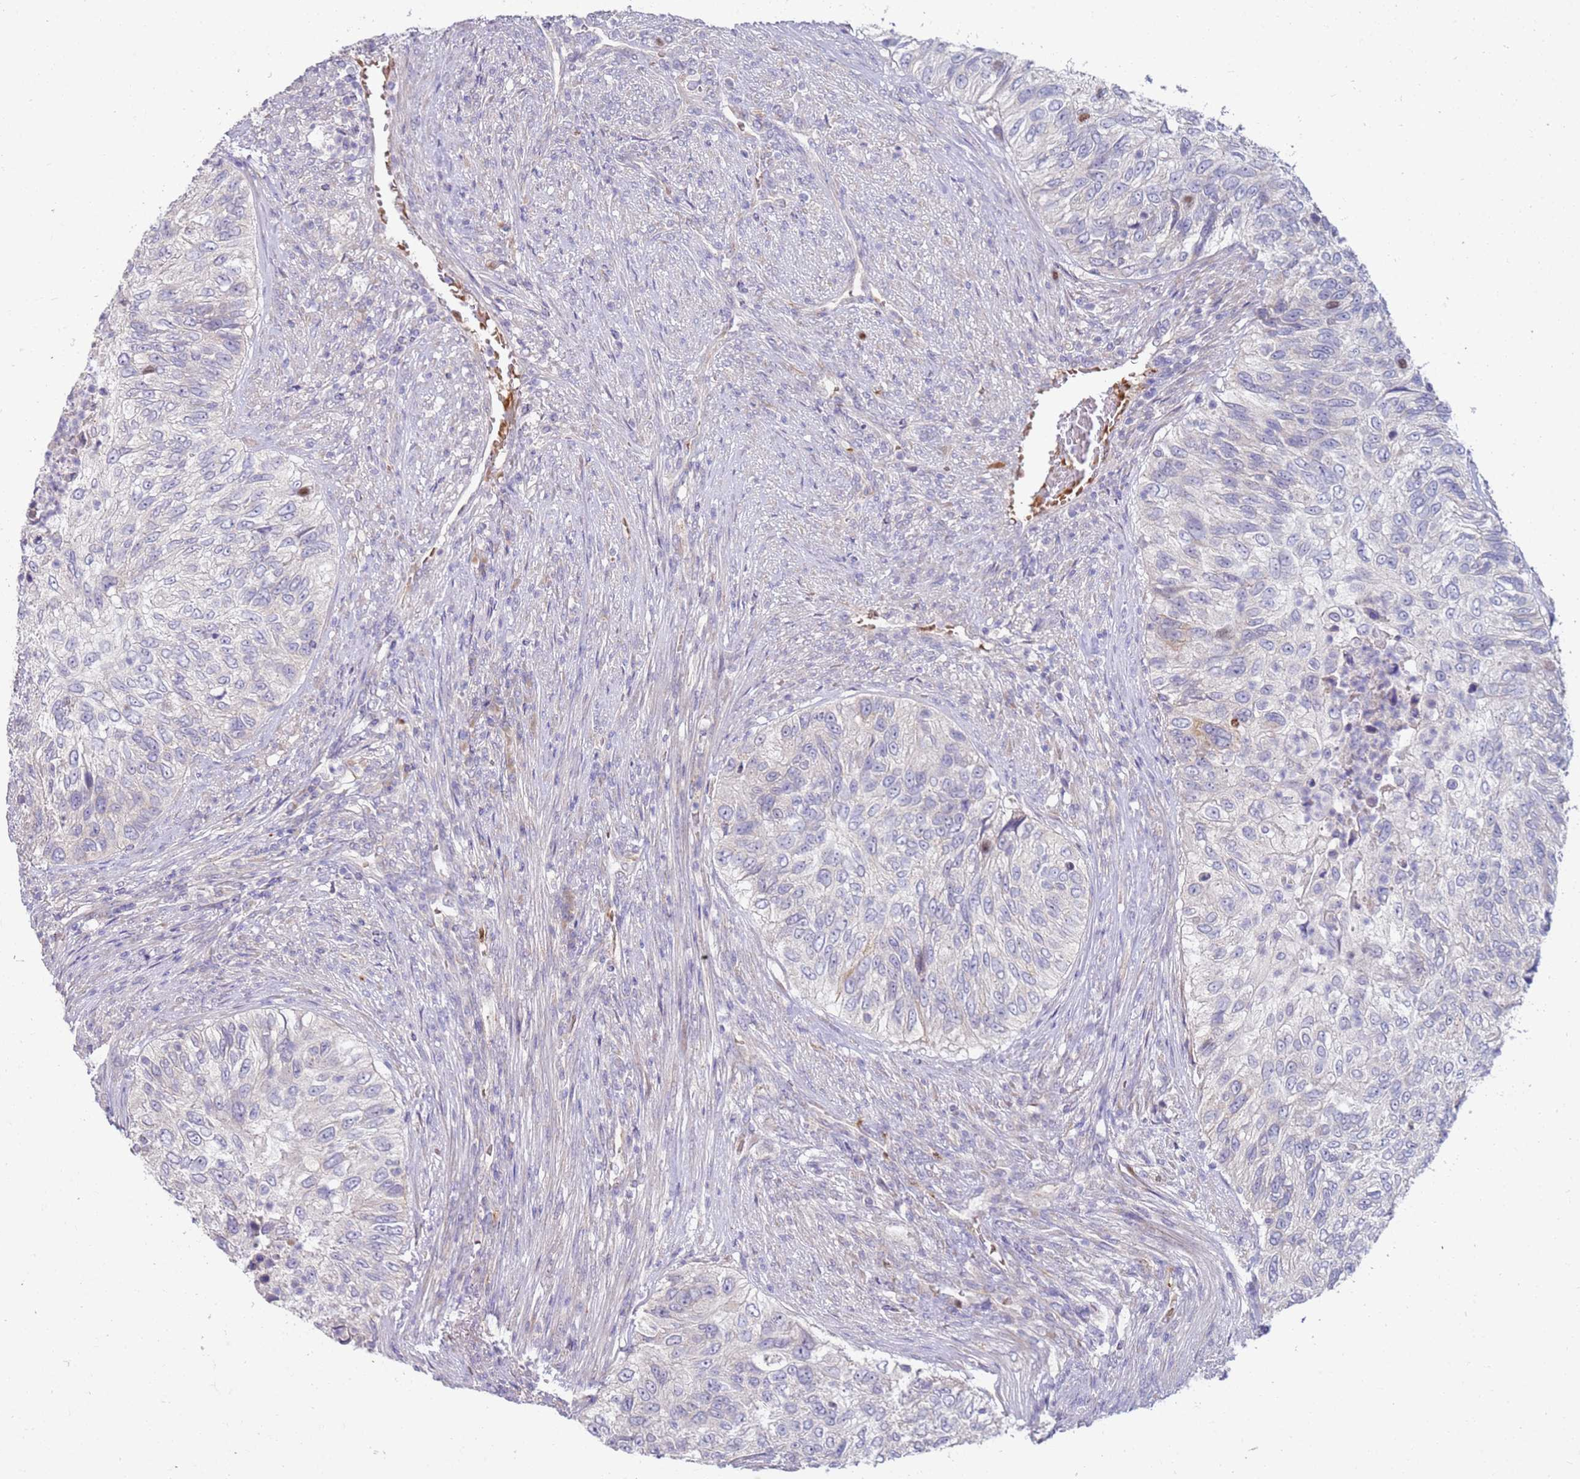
{"staining": {"intensity": "negative", "quantity": "none", "location": "none"}, "tissue": "urothelial cancer", "cell_type": "Tumor cells", "image_type": "cancer", "snomed": [{"axis": "morphology", "description": "Urothelial carcinoma, High grade"}, {"axis": "topography", "description": "Urinary bladder"}], "caption": "IHC micrograph of human high-grade urothelial carcinoma stained for a protein (brown), which demonstrates no staining in tumor cells.", "gene": "NMUR2", "patient": {"sex": "female", "age": 60}}